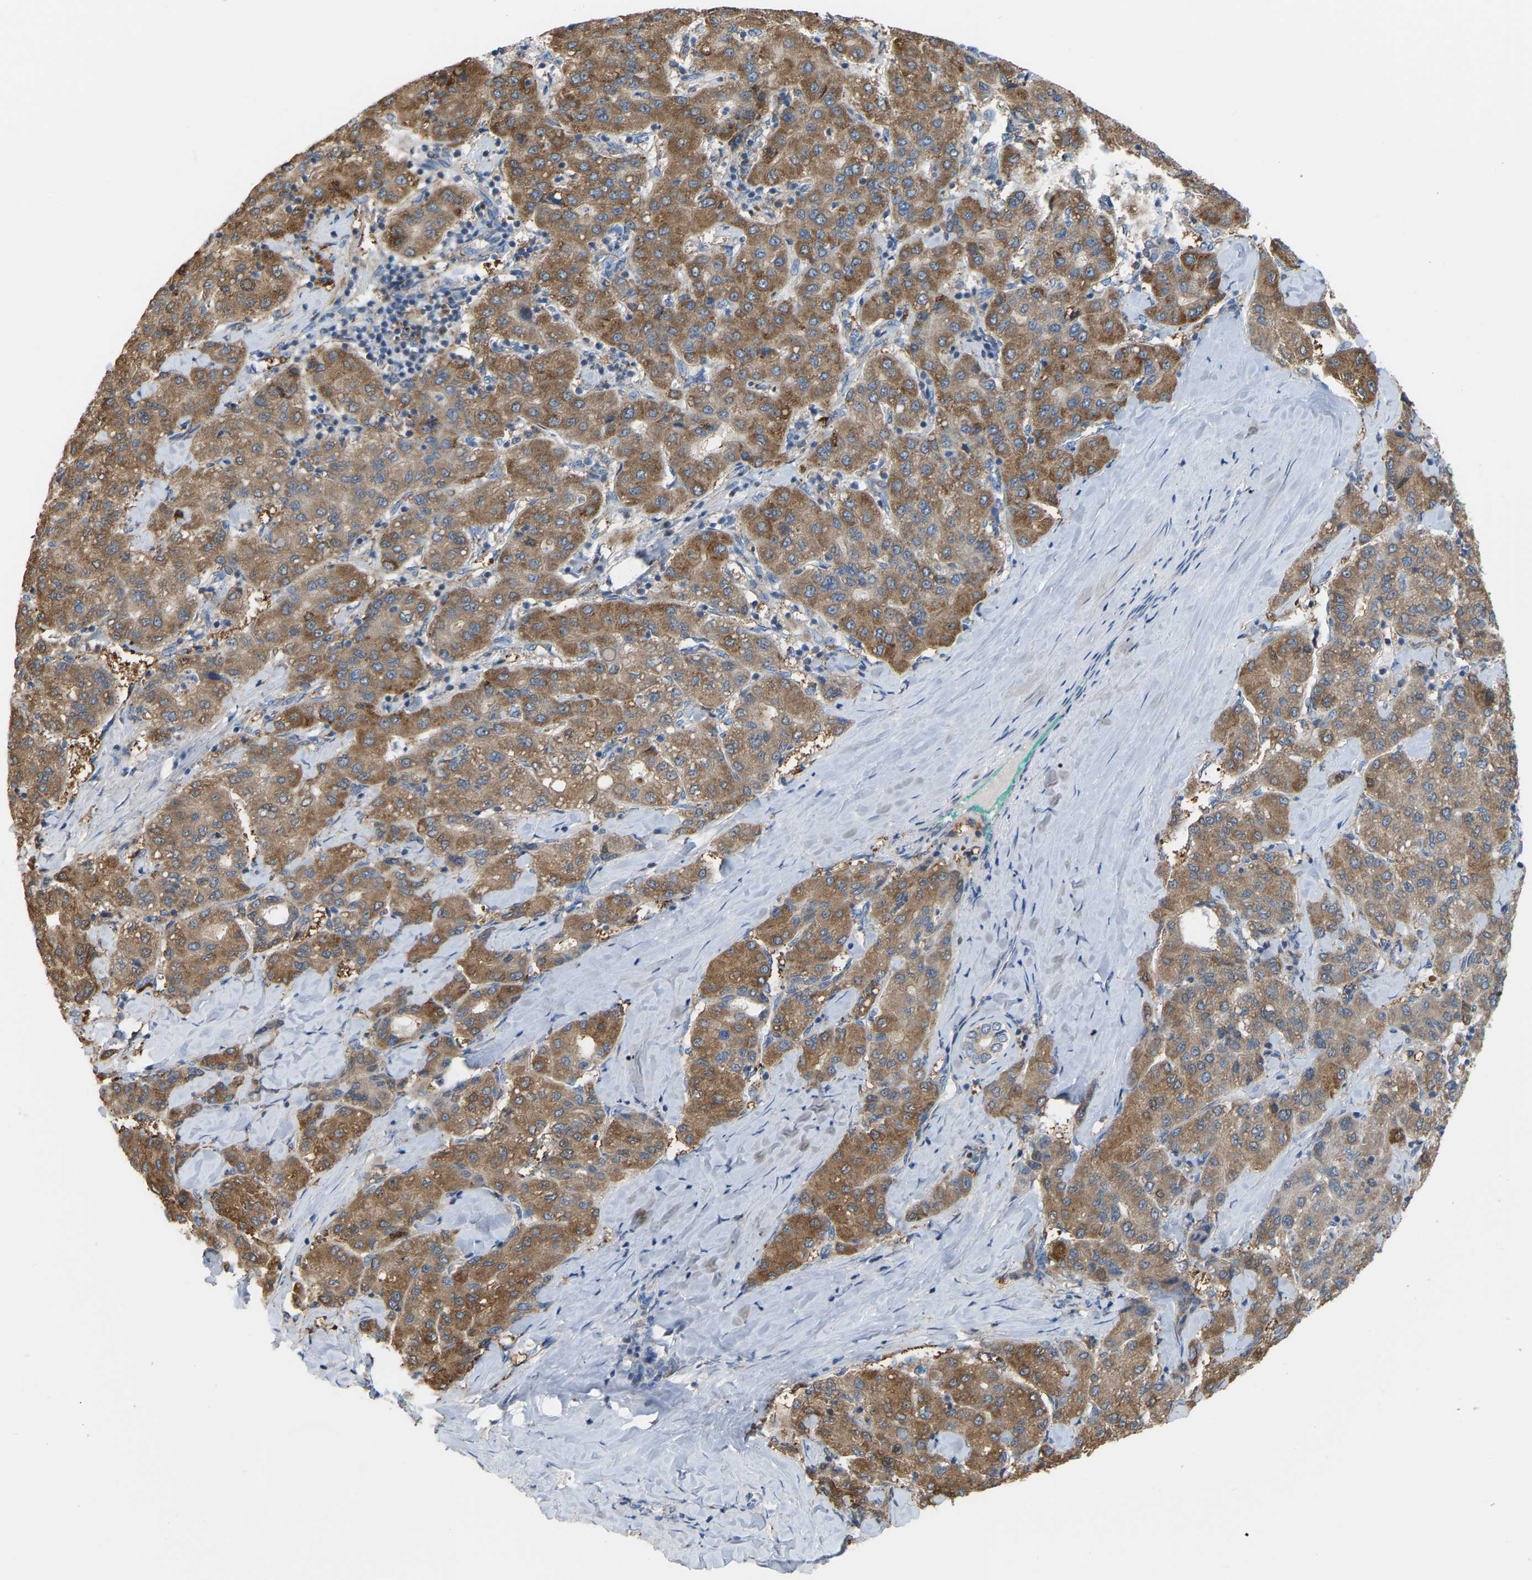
{"staining": {"intensity": "moderate", "quantity": ">75%", "location": "cytoplasmic/membranous"}, "tissue": "liver cancer", "cell_type": "Tumor cells", "image_type": "cancer", "snomed": [{"axis": "morphology", "description": "Carcinoma, Hepatocellular, NOS"}, {"axis": "topography", "description": "Liver"}], "caption": "About >75% of tumor cells in human liver cancer demonstrate moderate cytoplasmic/membranous protein positivity as visualized by brown immunohistochemical staining.", "gene": "CROT", "patient": {"sex": "male", "age": 65}}